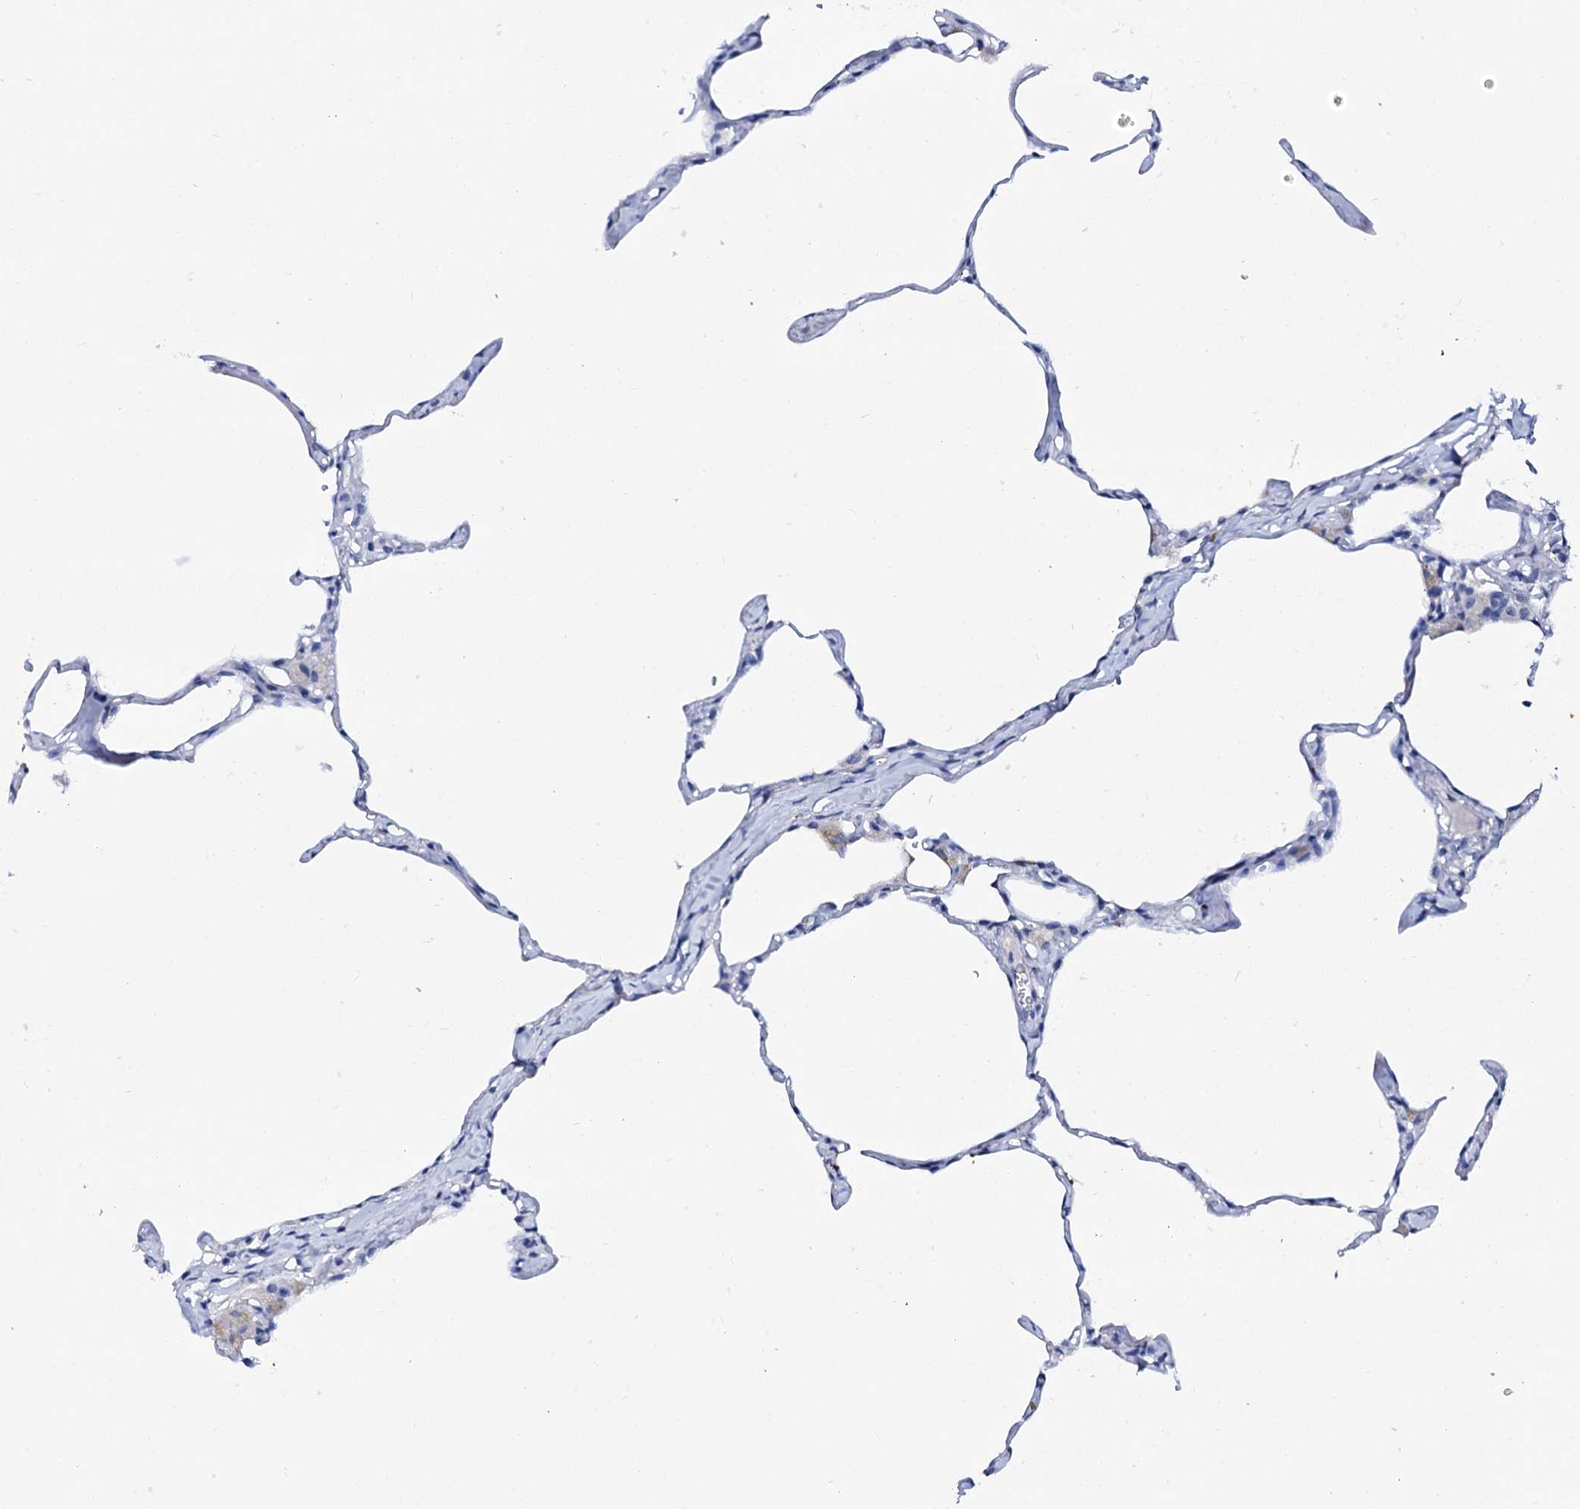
{"staining": {"intensity": "negative", "quantity": "none", "location": "none"}, "tissue": "lung", "cell_type": "Alveolar cells", "image_type": "normal", "snomed": [{"axis": "morphology", "description": "Normal tissue, NOS"}, {"axis": "topography", "description": "Lung"}], "caption": "Human lung stained for a protein using immunohistochemistry (IHC) displays no expression in alveolar cells.", "gene": "AMER2", "patient": {"sex": "male", "age": 65}}